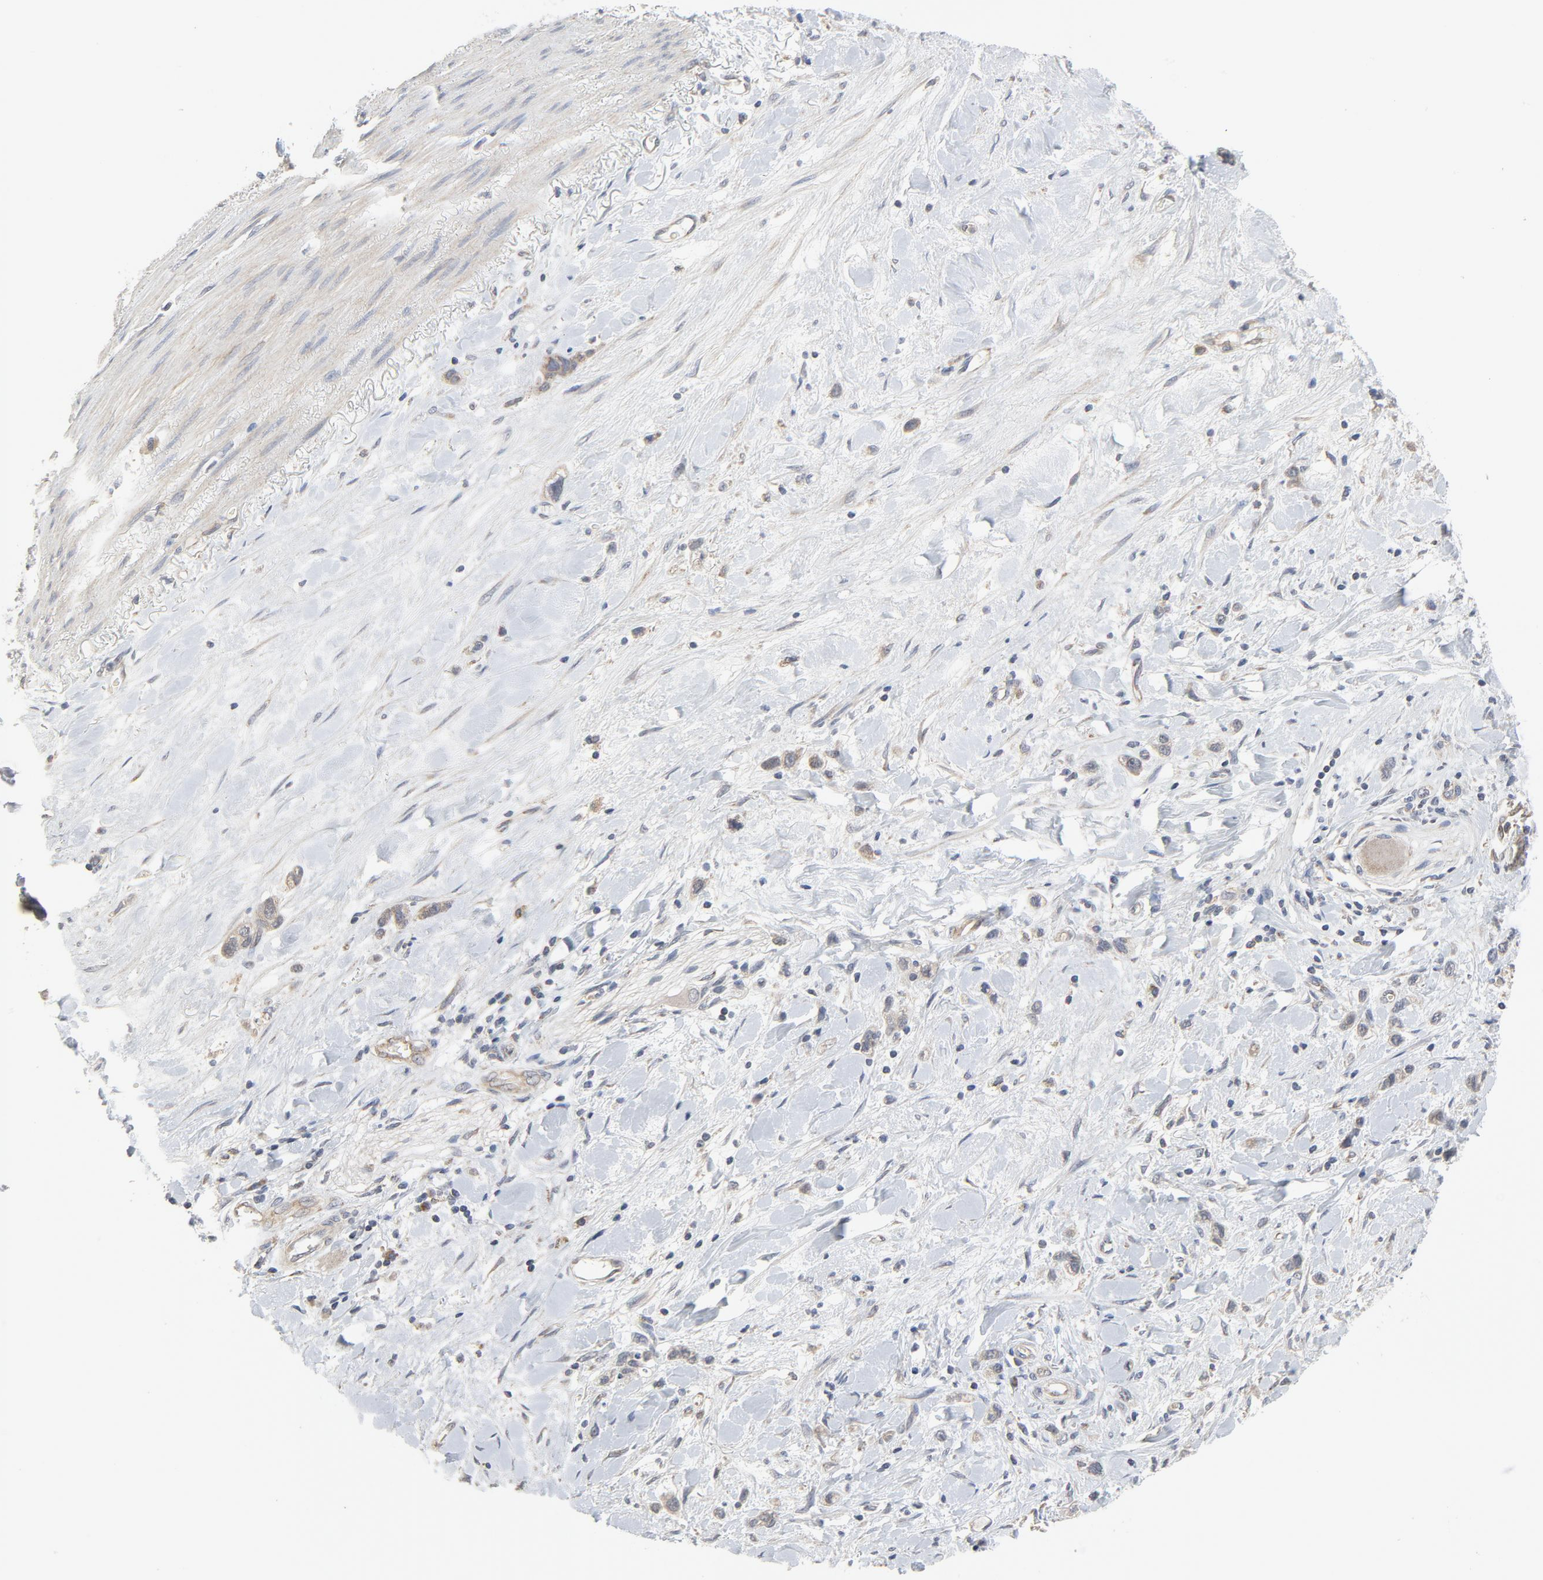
{"staining": {"intensity": "weak", "quantity": ">75%", "location": "nuclear"}, "tissue": "stomach cancer", "cell_type": "Tumor cells", "image_type": "cancer", "snomed": [{"axis": "morphology", "description": "Normal tissue, NOS"}, {"axis": "morphology", "description": "Adenocarcinoma, NOS"}, {"axis": "morphology", "description": "Adenocarcinoma, High grade"}, {"axis": "topography", "description": "Stomach, upper"}, {"axis": "topography", "description": "Stomach"}], "caption": "Immunohistochemical staining of stomach cancer (high-grade adenocarcinoma) reveals low levels of weak nuclear protein expression in about >75% of tumor cells.", "gene": "C14orf119", "patient": {"sex": "female", "age": 65}}